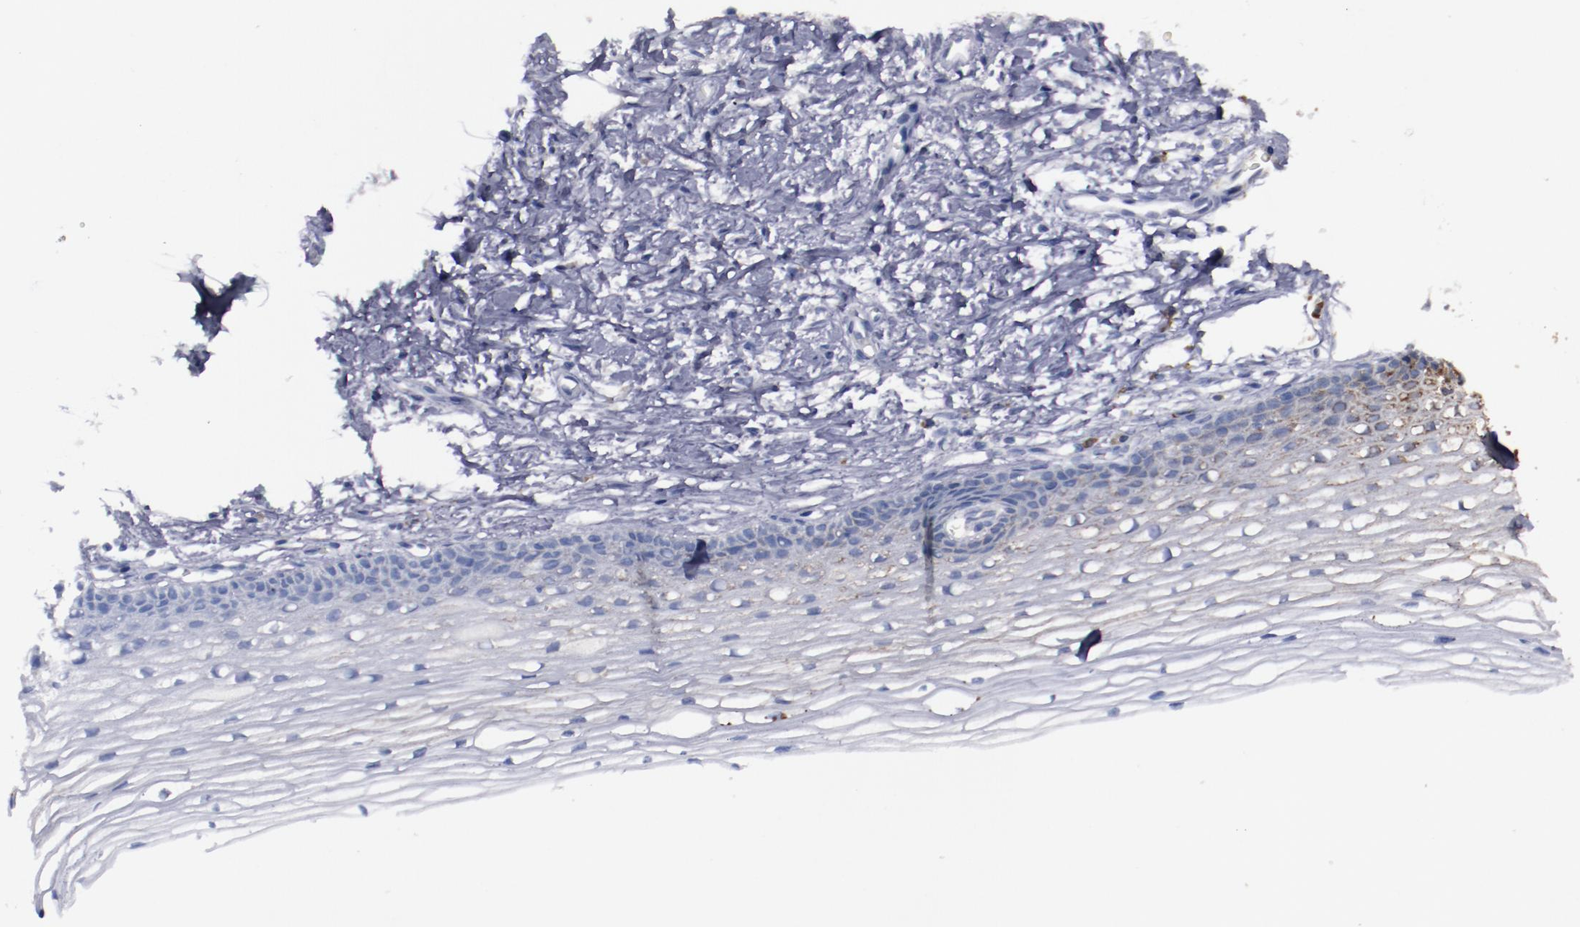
{"staining": {"intensity": "moderate", "quantity": "25%-75%", "location": "cytoplasmic/membranous"}, "tissue": "cervix", "cell_type": "Glandular cells", "image_type": "normal", "snomed": [{"axis": "morphology", "description": "Normal tissue, NOS"}, {"axis": "topography", "description": "Cervix"}], "caption": "The histopathology image shows a brown stain indicating the presence of a protein in the cytoplasmic/membranous of glandular cells in cervix.", "gene": "RPS4X", "patient": {"sex": "female", "age": 77}}